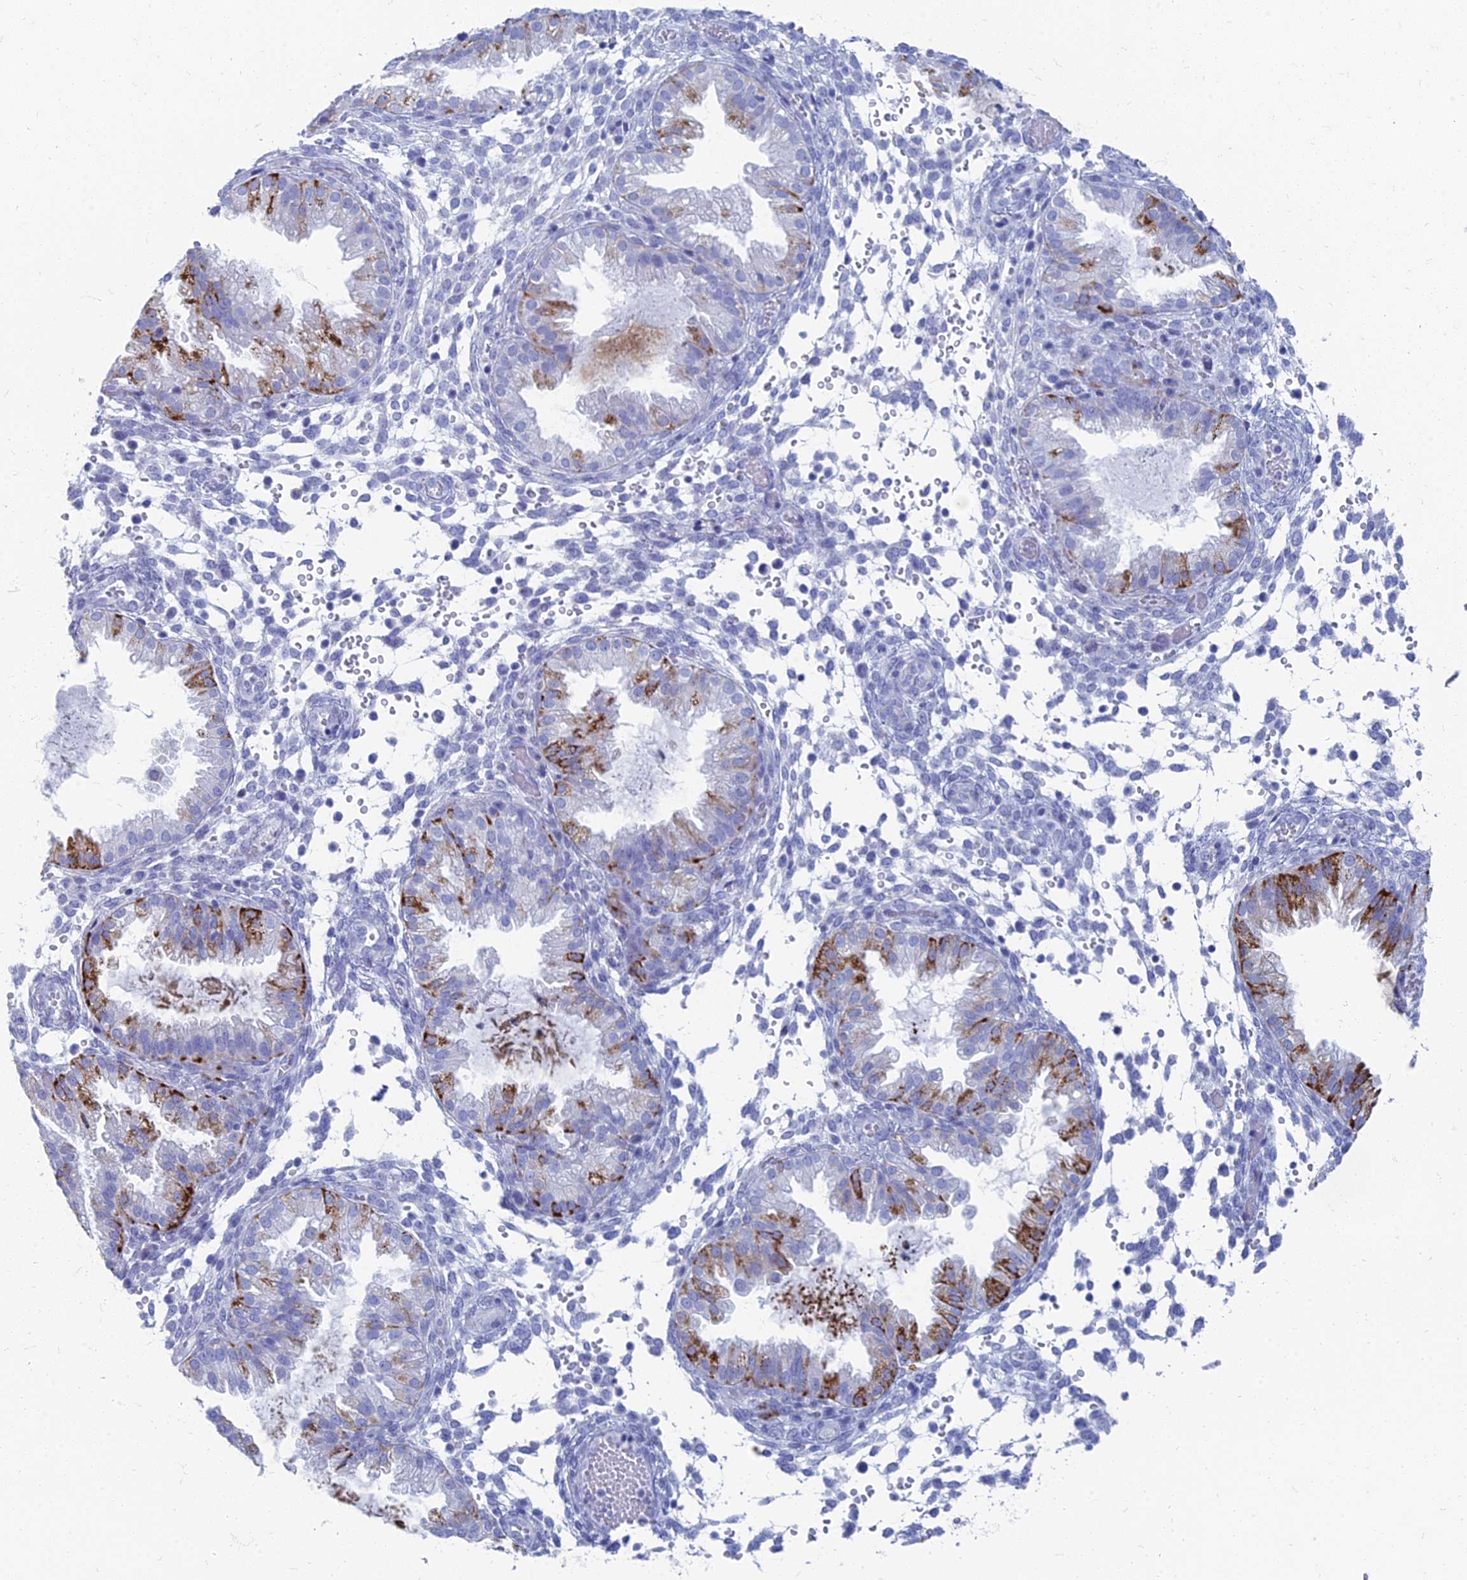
{"staining": {"intensity": "negative", "quantity": "none", "location": "none"}, "tissue": "endometrium", "cell_type": "Cells in endometrial stroma", "image_type": "normal", "snomed": [{"axis": "morphology", "description": "Normal tissue, NOS"}, {"axis": "topography", "description": "Endometrium"}], "caption": "This is a micrograph of IHC staining of normal endometrium, which shows no expression in cells in endometrial stroma.", "gene": "ALMS1", "patient": {"sex": "female", "age": 33}}